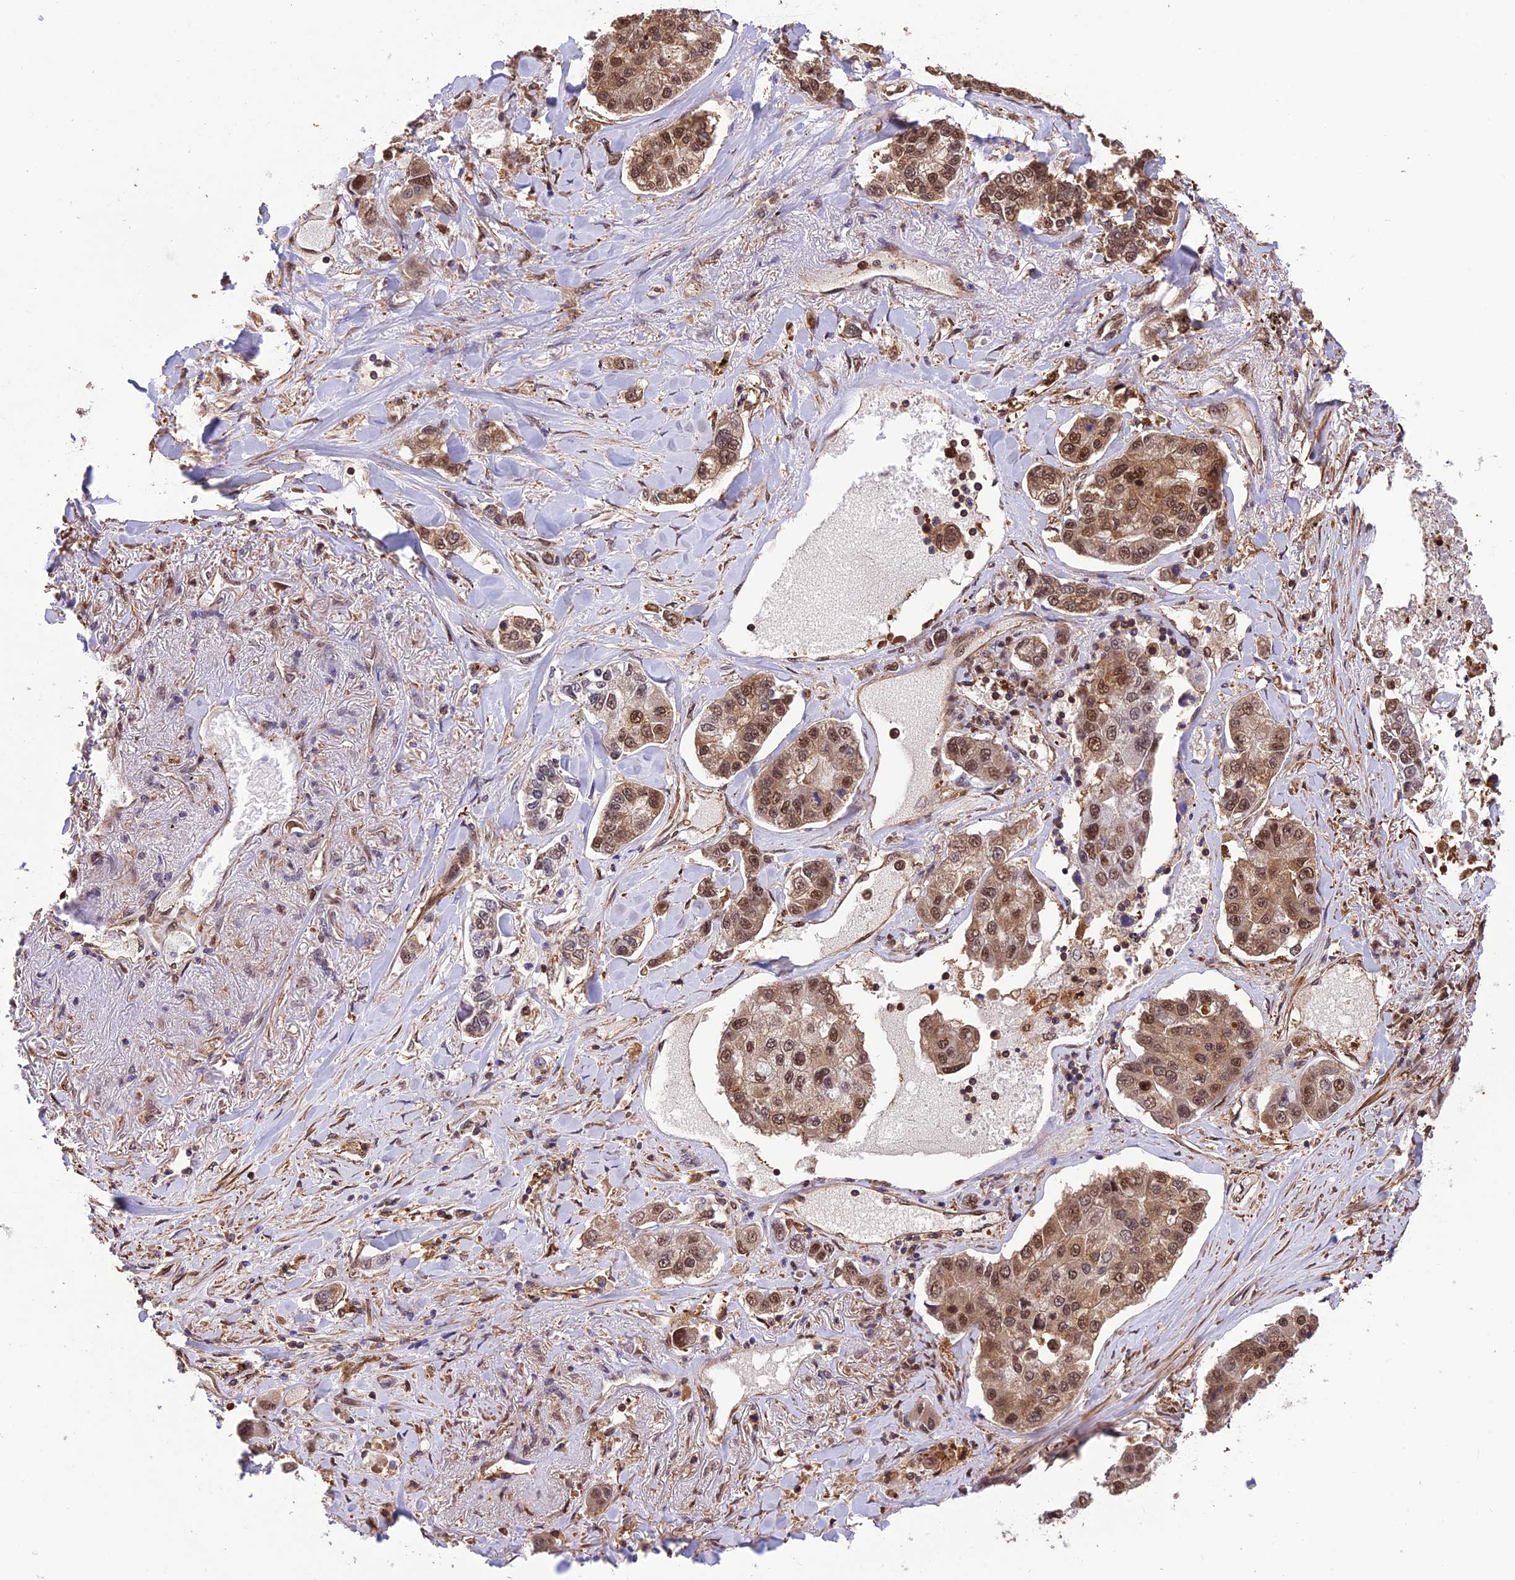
{"staining": {"intensity": "moderate", "quantity": ">75%", "location": "cytoplasmic/membranous,nuclear"}, "tissue": "lung cancer", "cell_type": "Tumor cells", "image_type": "cancer", "snomed": [{"axis": "morphology", "description": "Adenocarcinoma, NOS"}, {"axis": "topography", "description": "Lung"}], "caption": "Immunohistochemistry of human lung cancer (adenocarcinoma) demonstrates medium levels of moderate cytoplasmic/membranous and nuclear positivity in approximately >75% of tumor cells.", "gene": "PSMB3", "patient": {"sex": "male", "age": 49}}